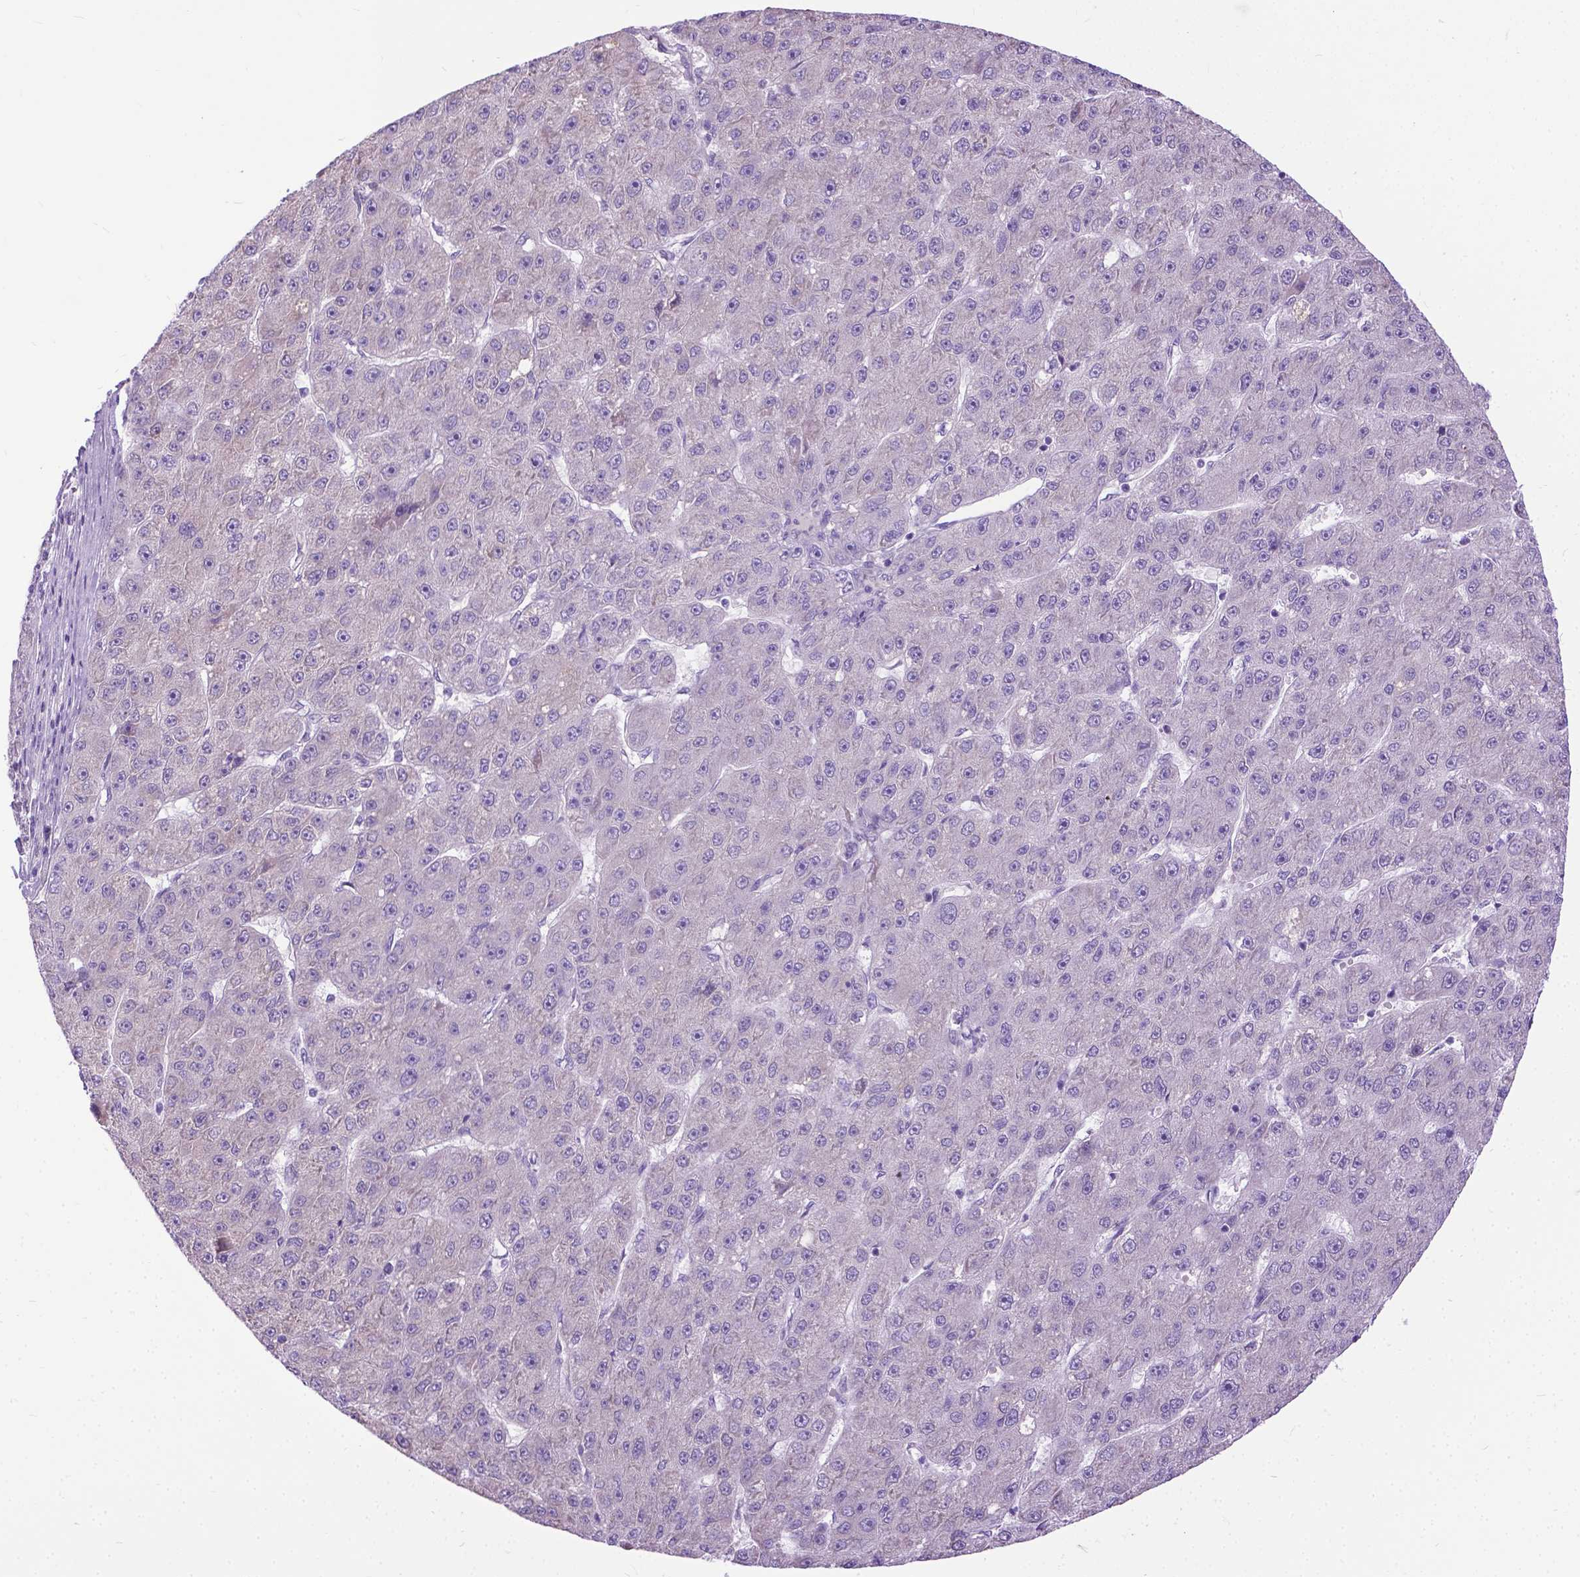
{"staining": {"intensity": "negative", "quantity": "none", "location": "none"}, "tissue": "liver cancer", "cell_type": "Tumor cells", "image_type": "cancer", "snomed": [{"axis": "morphology", "description": "Carcinoma, Hepatocellular, NOS"}, {"axis": "topography", "description": "Liver"}], "caption": "Liver hepatocellular carcinoma was stained to show a protein in brown. There is no significant staining in tumor cells. (Brightfield microscopy of DAB (3,3'-diaminobenzidine) immunohistochemistry (IHC) at high magnification).", "gene": "APCDD1L", "patient": {"sex": "male", "age": 67}}